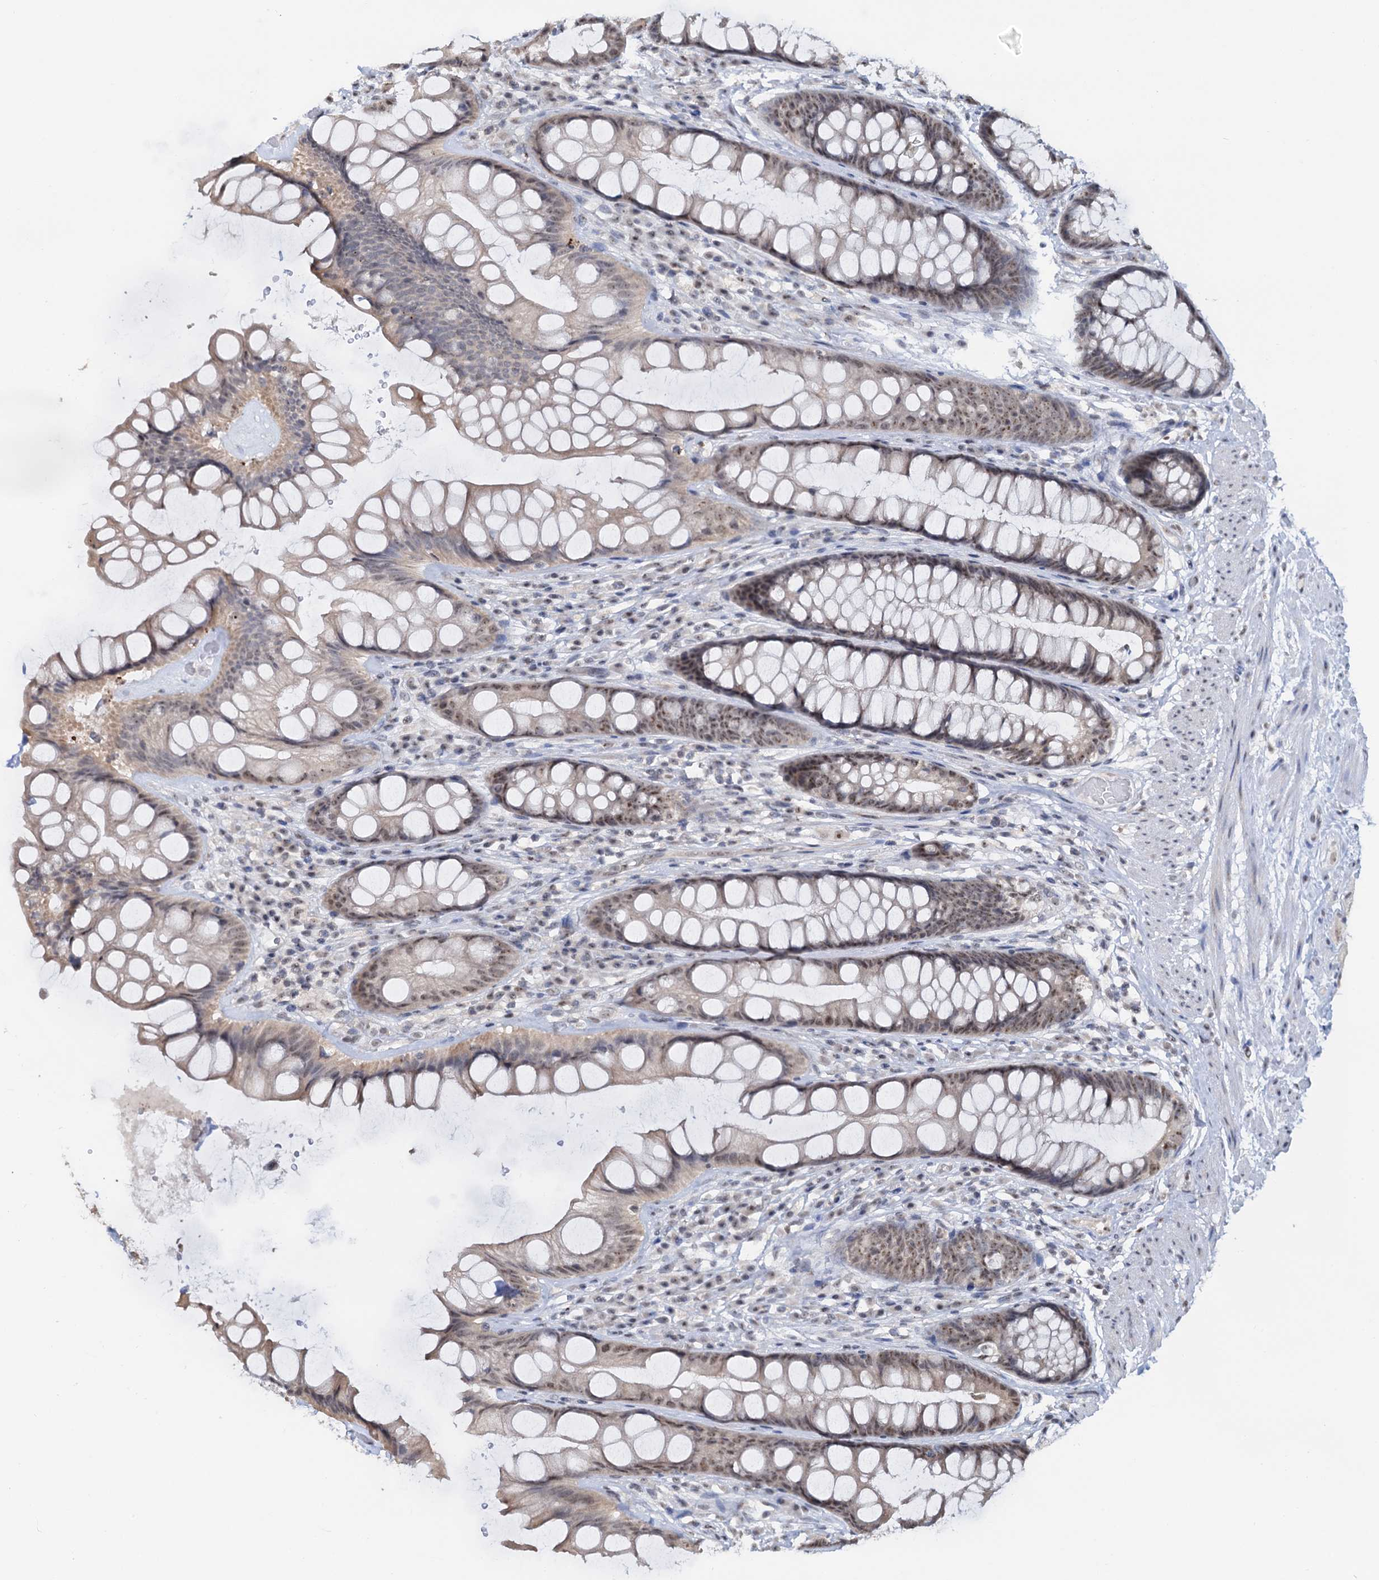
{"staining": {"intensity": "moderate", "quantity": "25%-75%", "location": "nuclear"}, "tissue": "rectum", "cell_type": "Glandular cells", "image_type": "normal", "snomed": [{"axis": "morphology", "description": "Normal tissue, NOS"}, {"axis": "topography", "description": "Rectum"}], "caption": "Normal rectum reveals moderate nuclear expression in about 25%-75% of glandular cells.", "gene": "NAT10", "patient": {"sex": "male", "age": 74}}